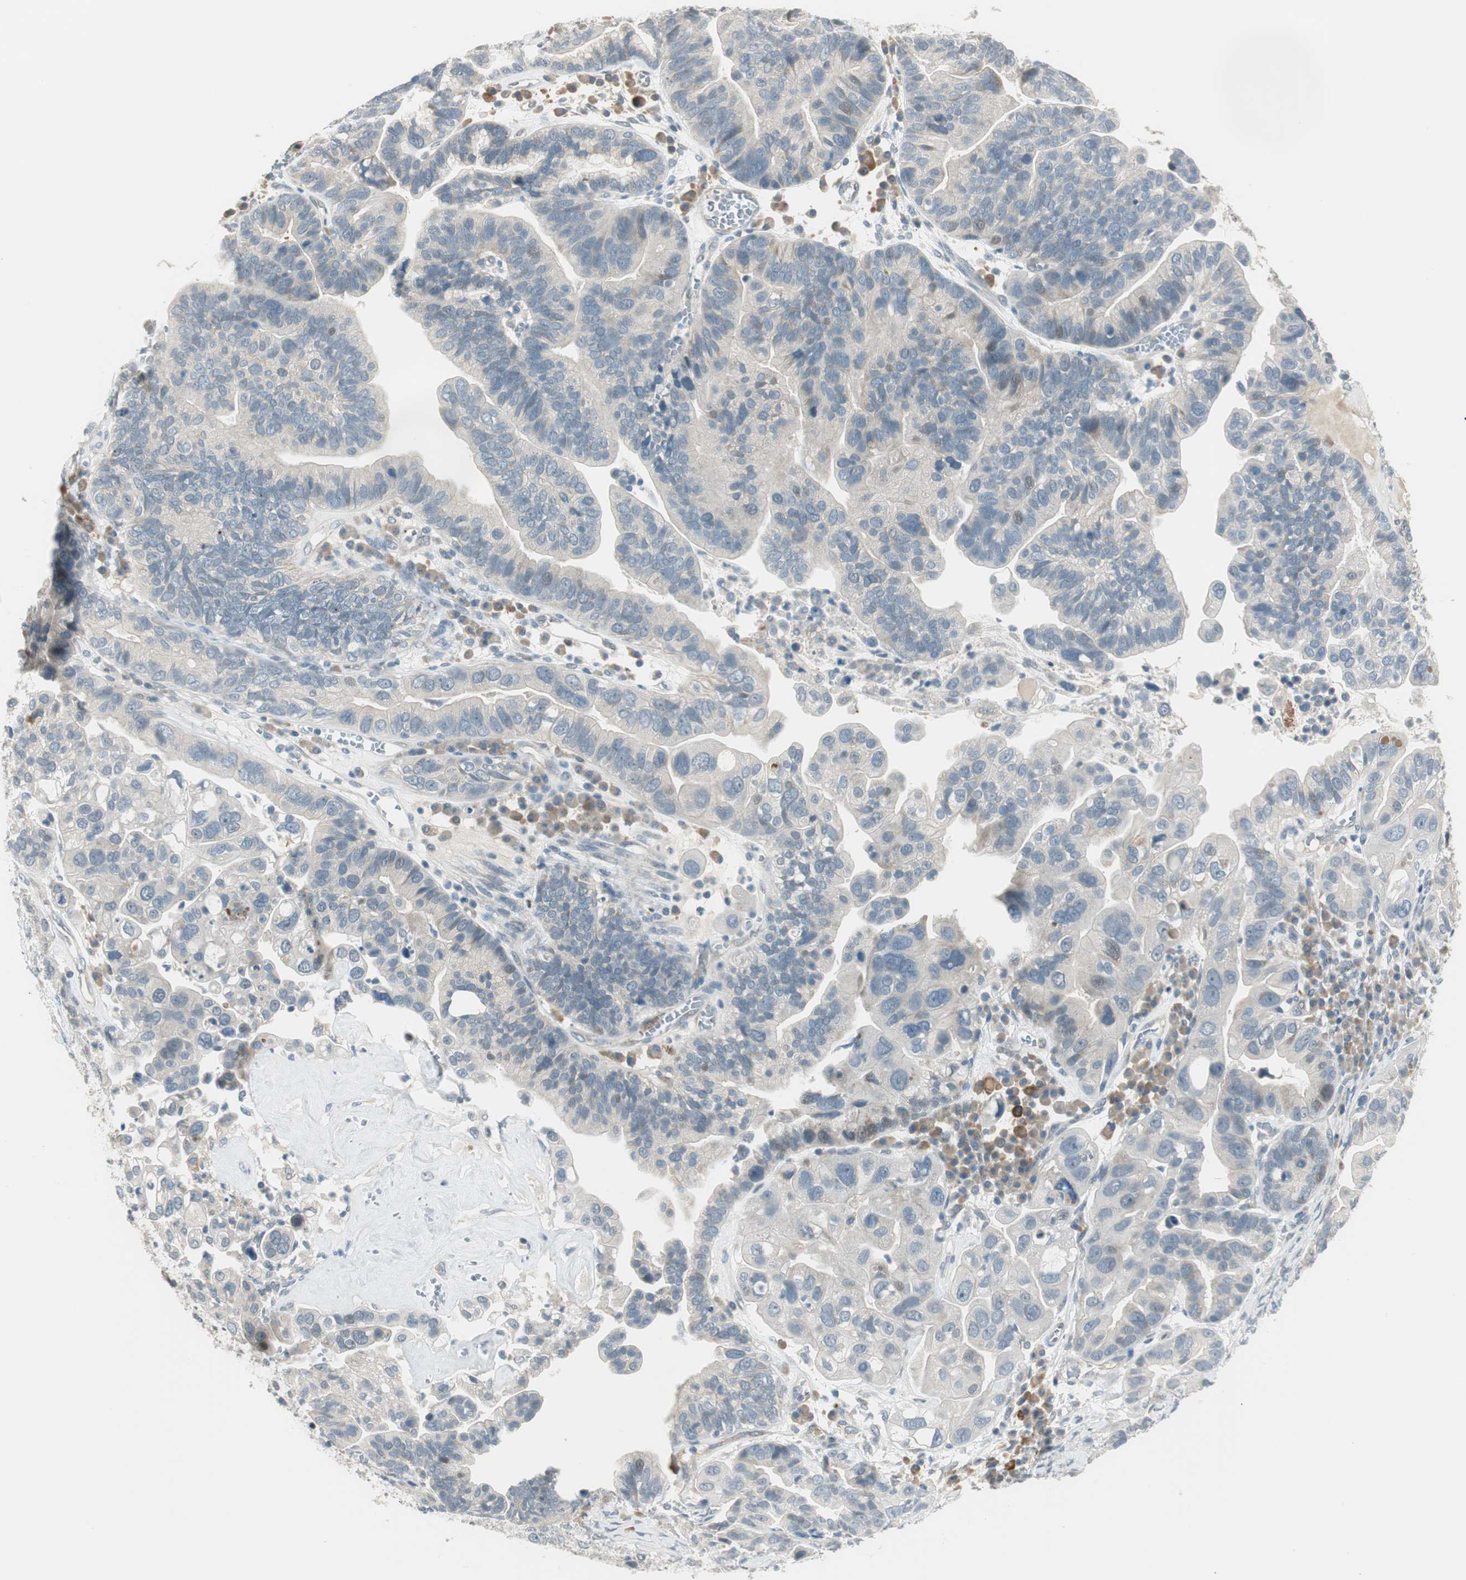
{"staining": {"intensity": "negative", "quantity": "none", "location": "none"}, "tissue": "ovarian cancer", "cell_type": "Tumor cells", "image_type": "cancer", "snomed": [{"axis": "morphology", "description": "Cystadenocarcinoma, serous, NOS"}, {"axis": "topography", "description": "Ovary"}], "caption": "IHC of human ovarian cancer (serous cystadenocarcinoma) demonstrates no expression in tumor cells. (DAB (3,3'-diaminobenzidine) immunohistochemistry, high magnification).", "gene": "PCDHB15", "patient": {"sex": "female", "age": 56}}